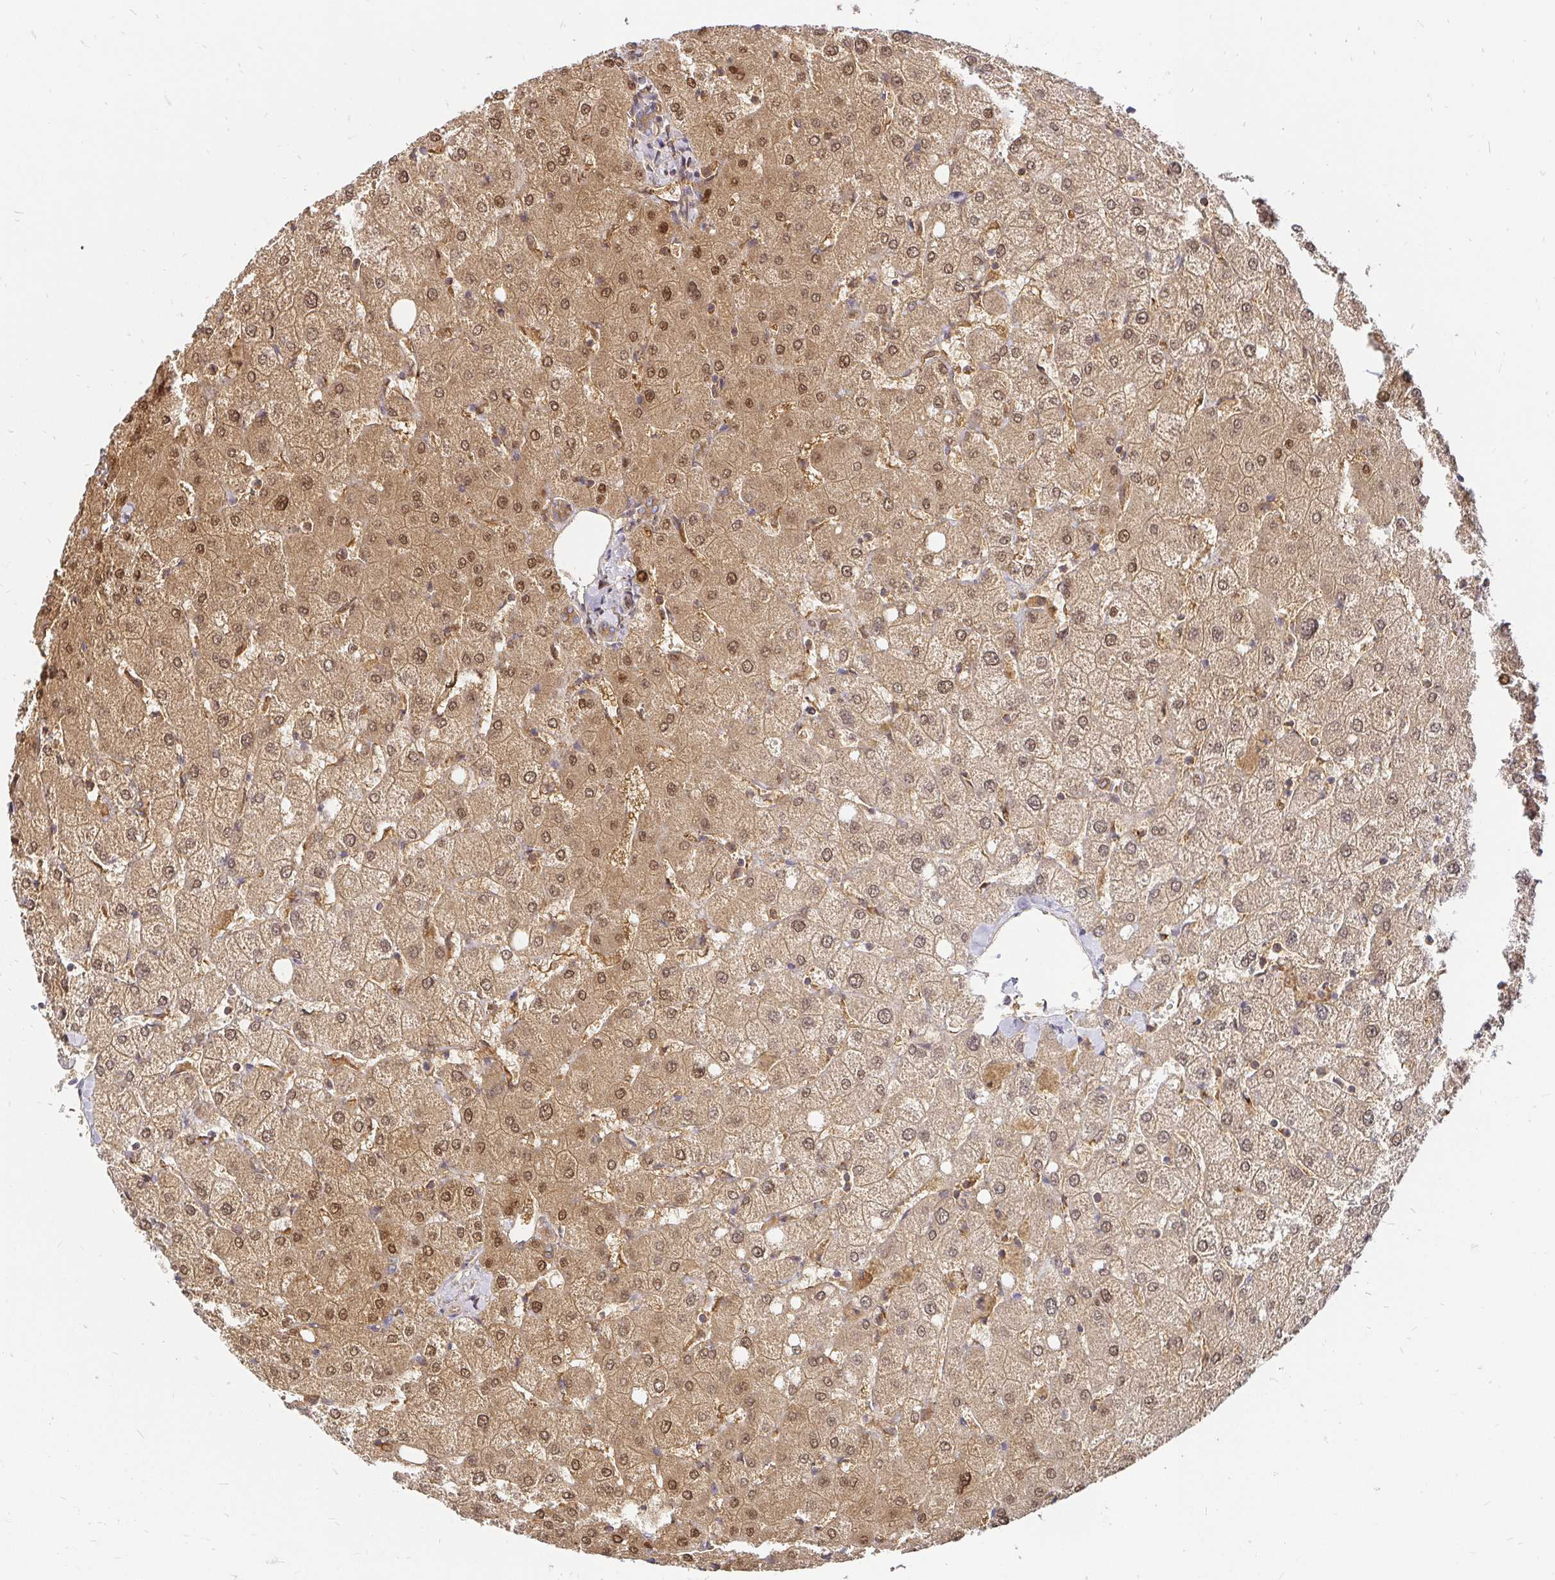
{"staining": {"intensity": "moderate", "quantity": ">75%", "location": "cytoplasmic/membranous"}, "tissue": "liver", "cell_type": "Cholangiocytes", "image_type": "normal", "snomed": [{"axis": "morphology", "description": "Normal tissue, NOS"}, {"axis": "topography", "description": "Liver"}], "caption": "Immunohistochemistry staining of normal liver, which demonstrates medium levels of moderate cytoplasmic/membranous staining in about >75% of cholangiocytes indicating moderate cytoplasmic/membranous protein positivity. The staining was performed using DAB (3,3'-diaminobenzidine) (brown) for protein detection and nuclei were counterstained in hematoxylin (blue).", "gene": "KIF5B", "patient": {"sex": "female", "age": 54}}